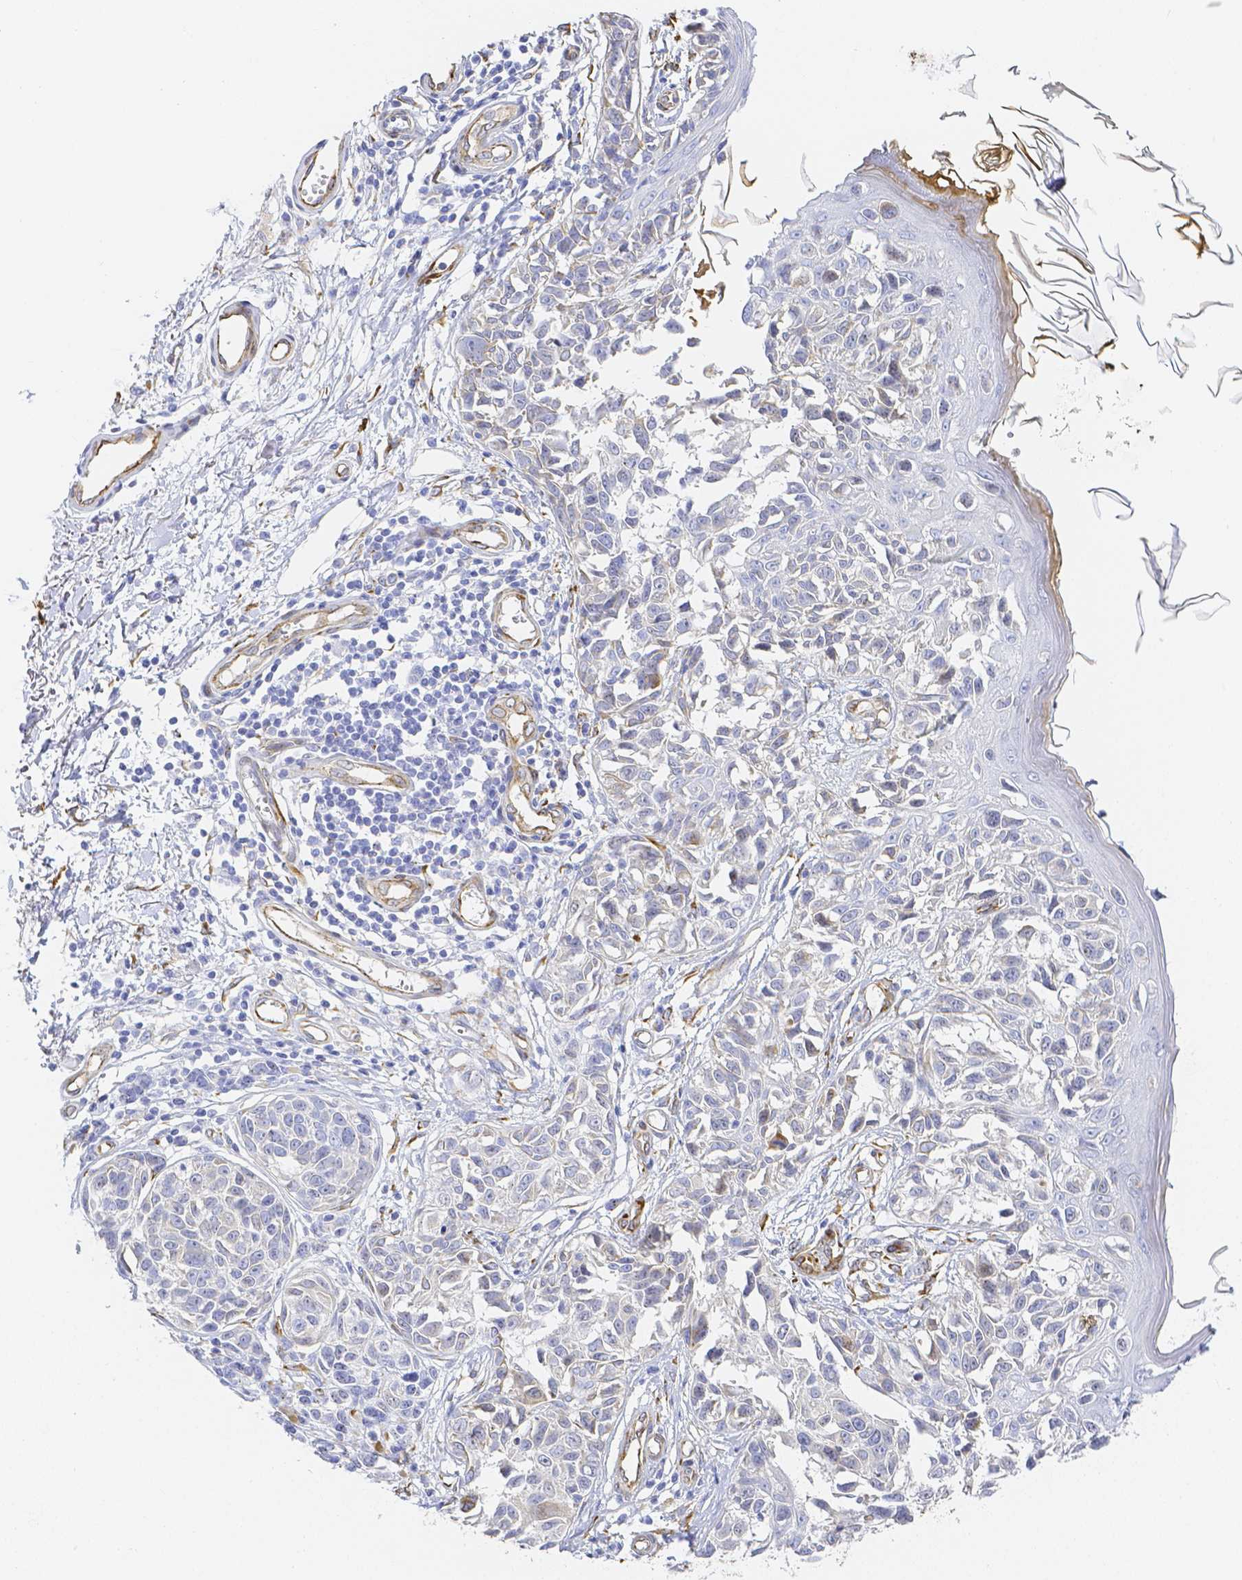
{"staining": {"intensity": "negative", "quantity": "none", "location": "none"}, "tissue": "melanoma", "cell_type": "Tumor cells", "image_type": "cancer", "snomed": [{"axis": "morphology", "description": "Malignant melanoma, NOS"}, {"axis": "topography", "description": "Skin"}], "caption": "IHC image of malignant melanoma stained for a protein (brown), which exhibits no expression in tumor cells.", "gene": "SMURF1", "patient": {"sex": "male", "age": 73}}